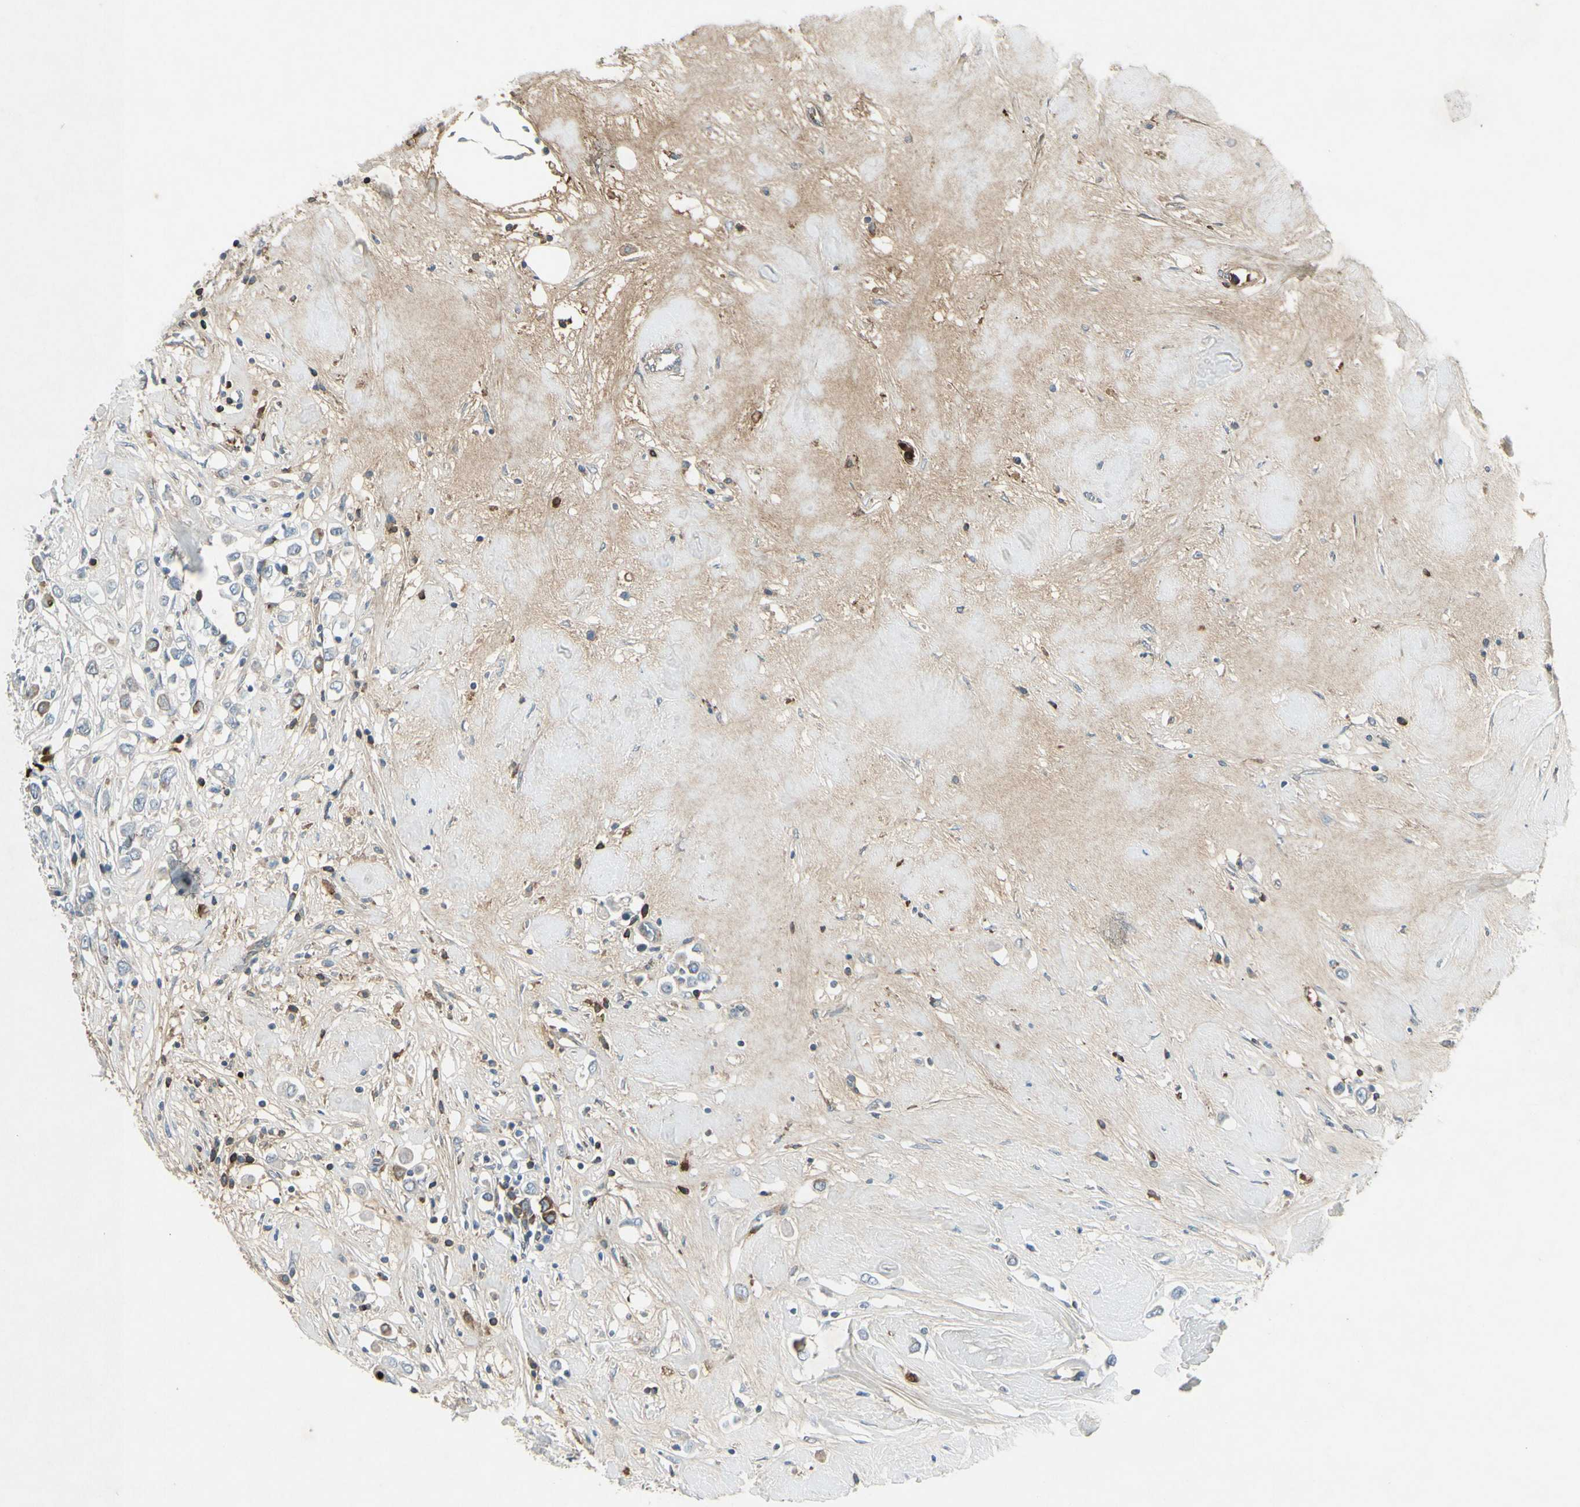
{"staining": {"intensity": "moderate", "quantity": "25%-75%", "location": "cytoplasmic/membranous"}, "tissue": "breast cancer", "cell_type": "Tumor cells", "image_type": "cancer", "snomed": [{"axis": "morphology", "description": "Duct carcinoma"}, {"axis": "topography", "description": "Breast"}], "caption": "This photomicrograph reveals immunohistochemistry staining of human breast cancer (intraductal carcinoma), with medium moderate cytoplasmic/membranous staining in about 25%-75% of tumor cells.", "gene": "IGHM", "patient": {"sex": "female", "age": 61}}